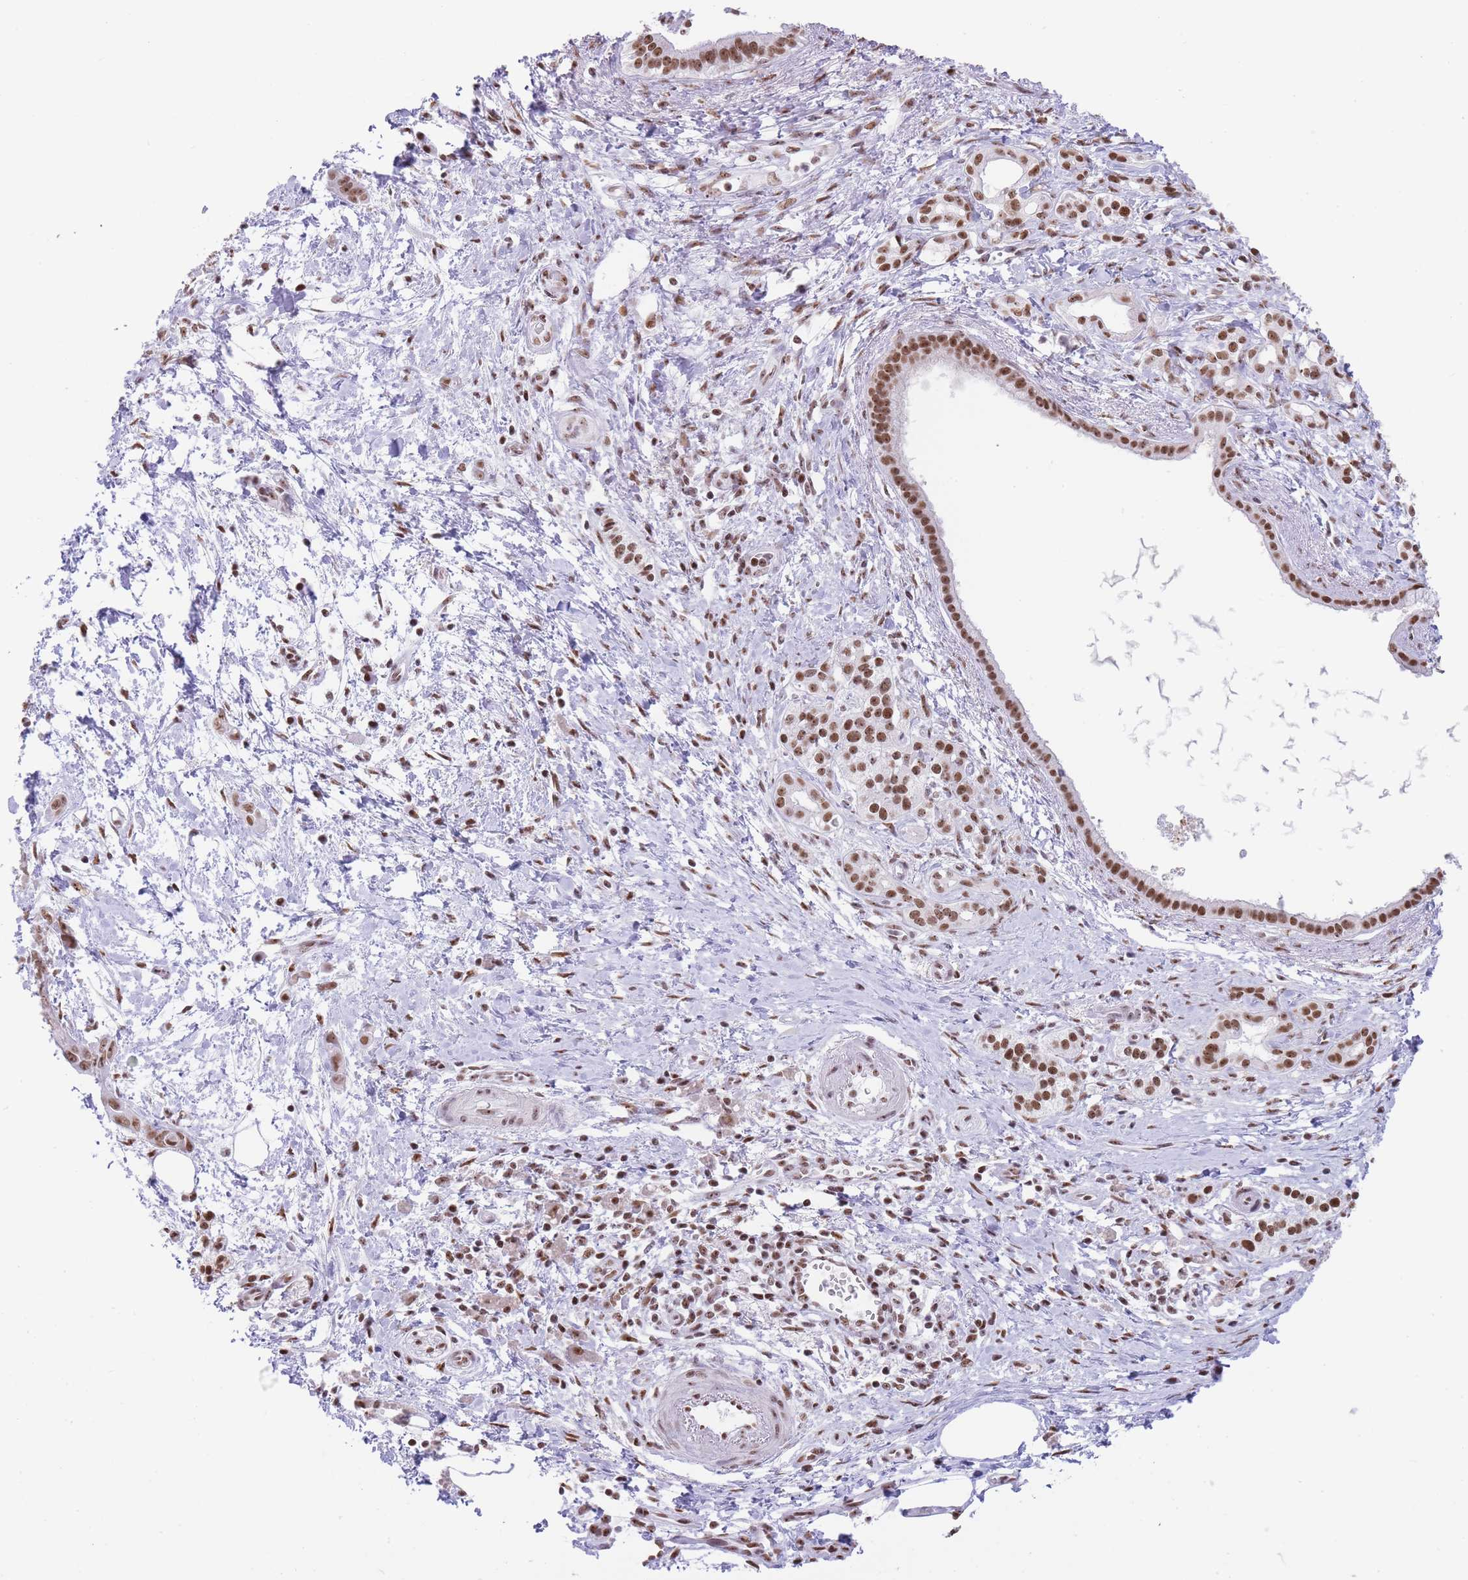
{"staining": {"intensity": "moderate", "quantity": ">75%", "location": "nuclear"}, "tissue": "pancreatic cancer", "cell_type": "Tumor cells", "image_type": "cancer", "snomed": [{"axis": "morphology", "description": "Adenocarcinoma, NOS"}, {"axis": "topography", "description": "Pancreas"}], "caption": "A brown stain highlights moderate nuclear staining of a protein in human pancreatic cancer (adenocarcinoma) tumor cells.", "gene": "EVC2", "patient": {"sex": "male", "age": 71}}